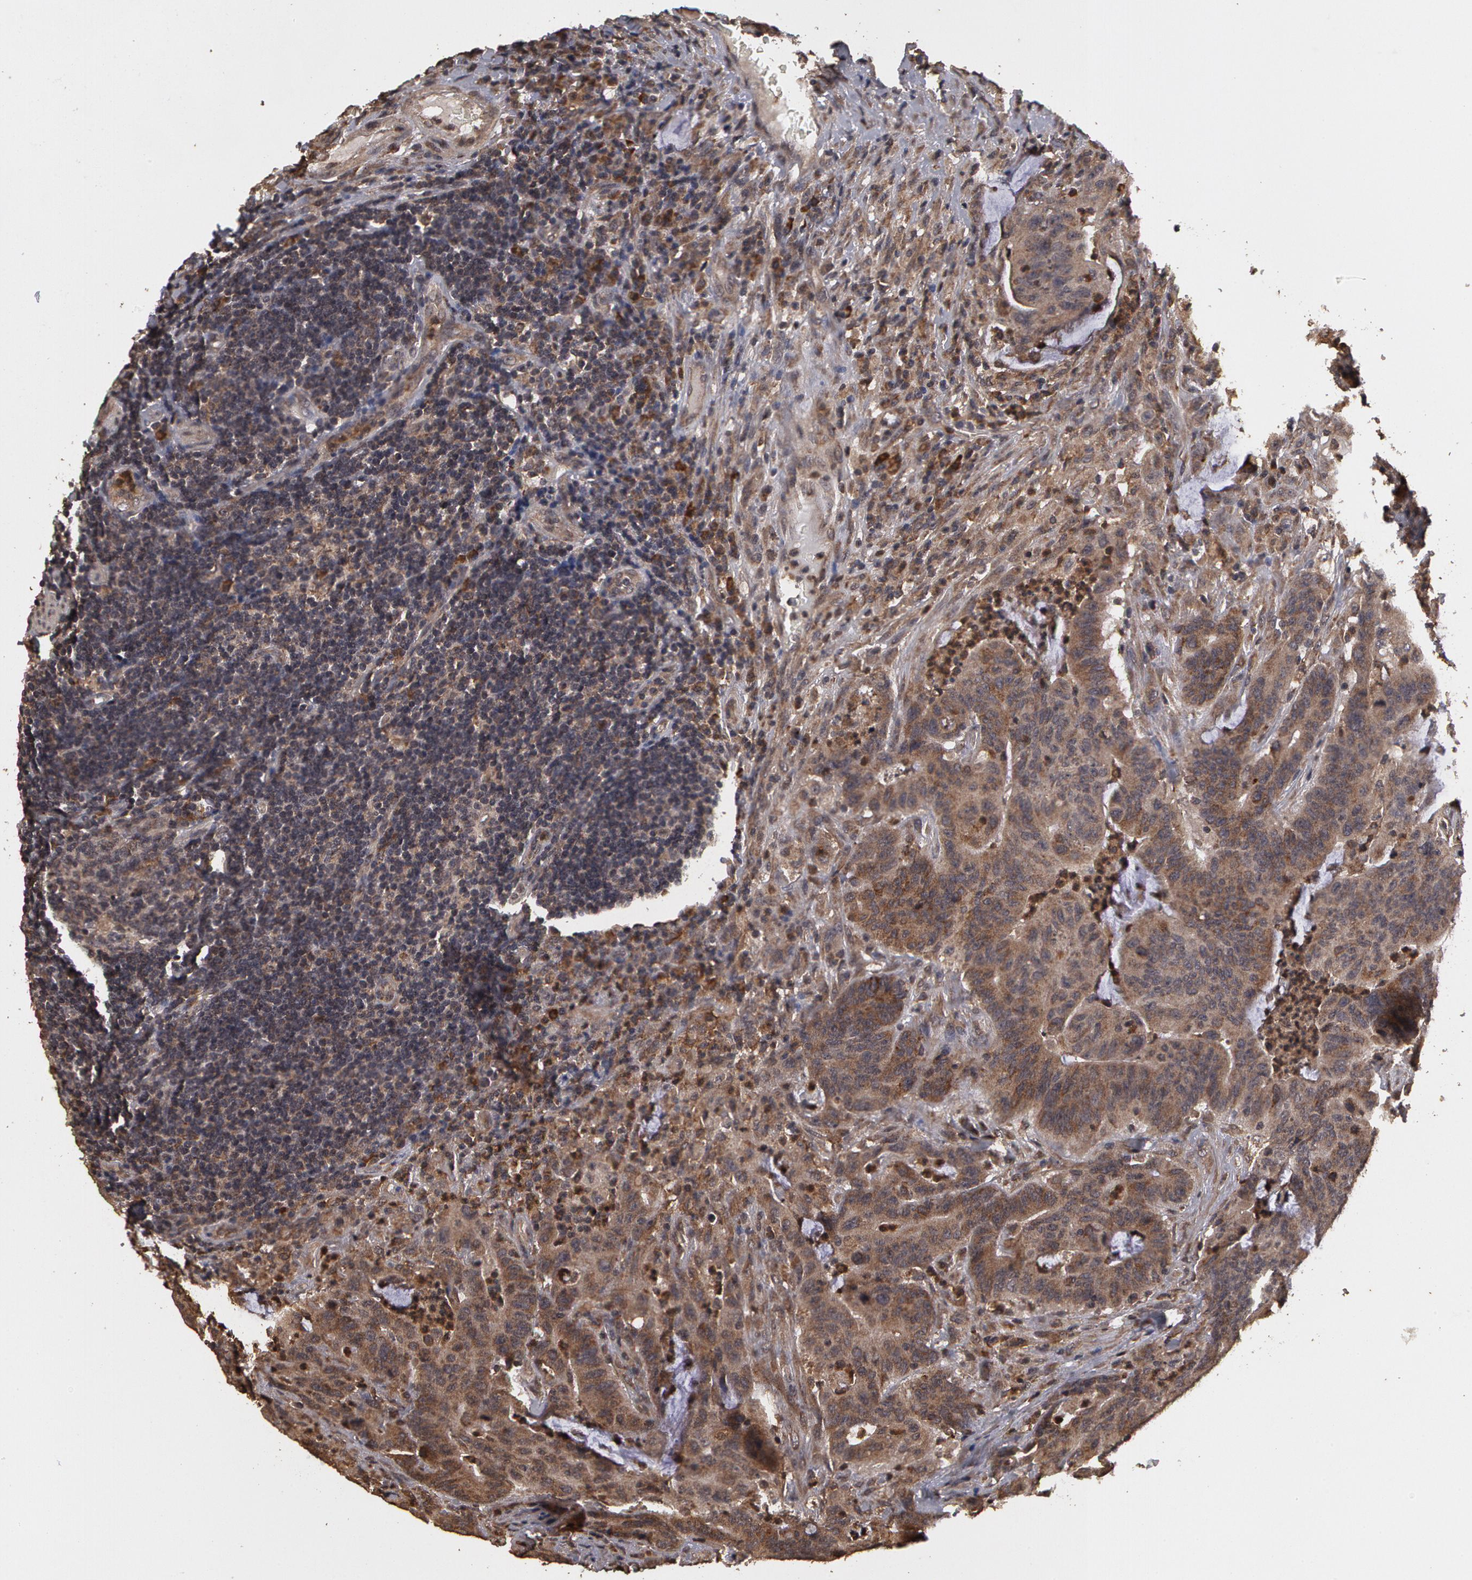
{"staining": {"intensity": "weak", "quantity": "25%-75%", "location": "cytoplasmic/membranous"}, "tissue": "colorectal cancer", "cell_type": "Tumor cells", "image_type": "cancer", "snomed": [{"axis": "morphology", "description": "Adenocarcinoma, NOS"}, {"axis": "topography", "description": "Colon"}], "caption": "Colorectal adenocarcinoma tissue exhibits weak cytoplasmic/membranous expression in approximately 25%-75% of tumor cells, visualized by immunohistochemistry.", "gene": "CALR", "patient": {"sex": "male", "age": 54}}